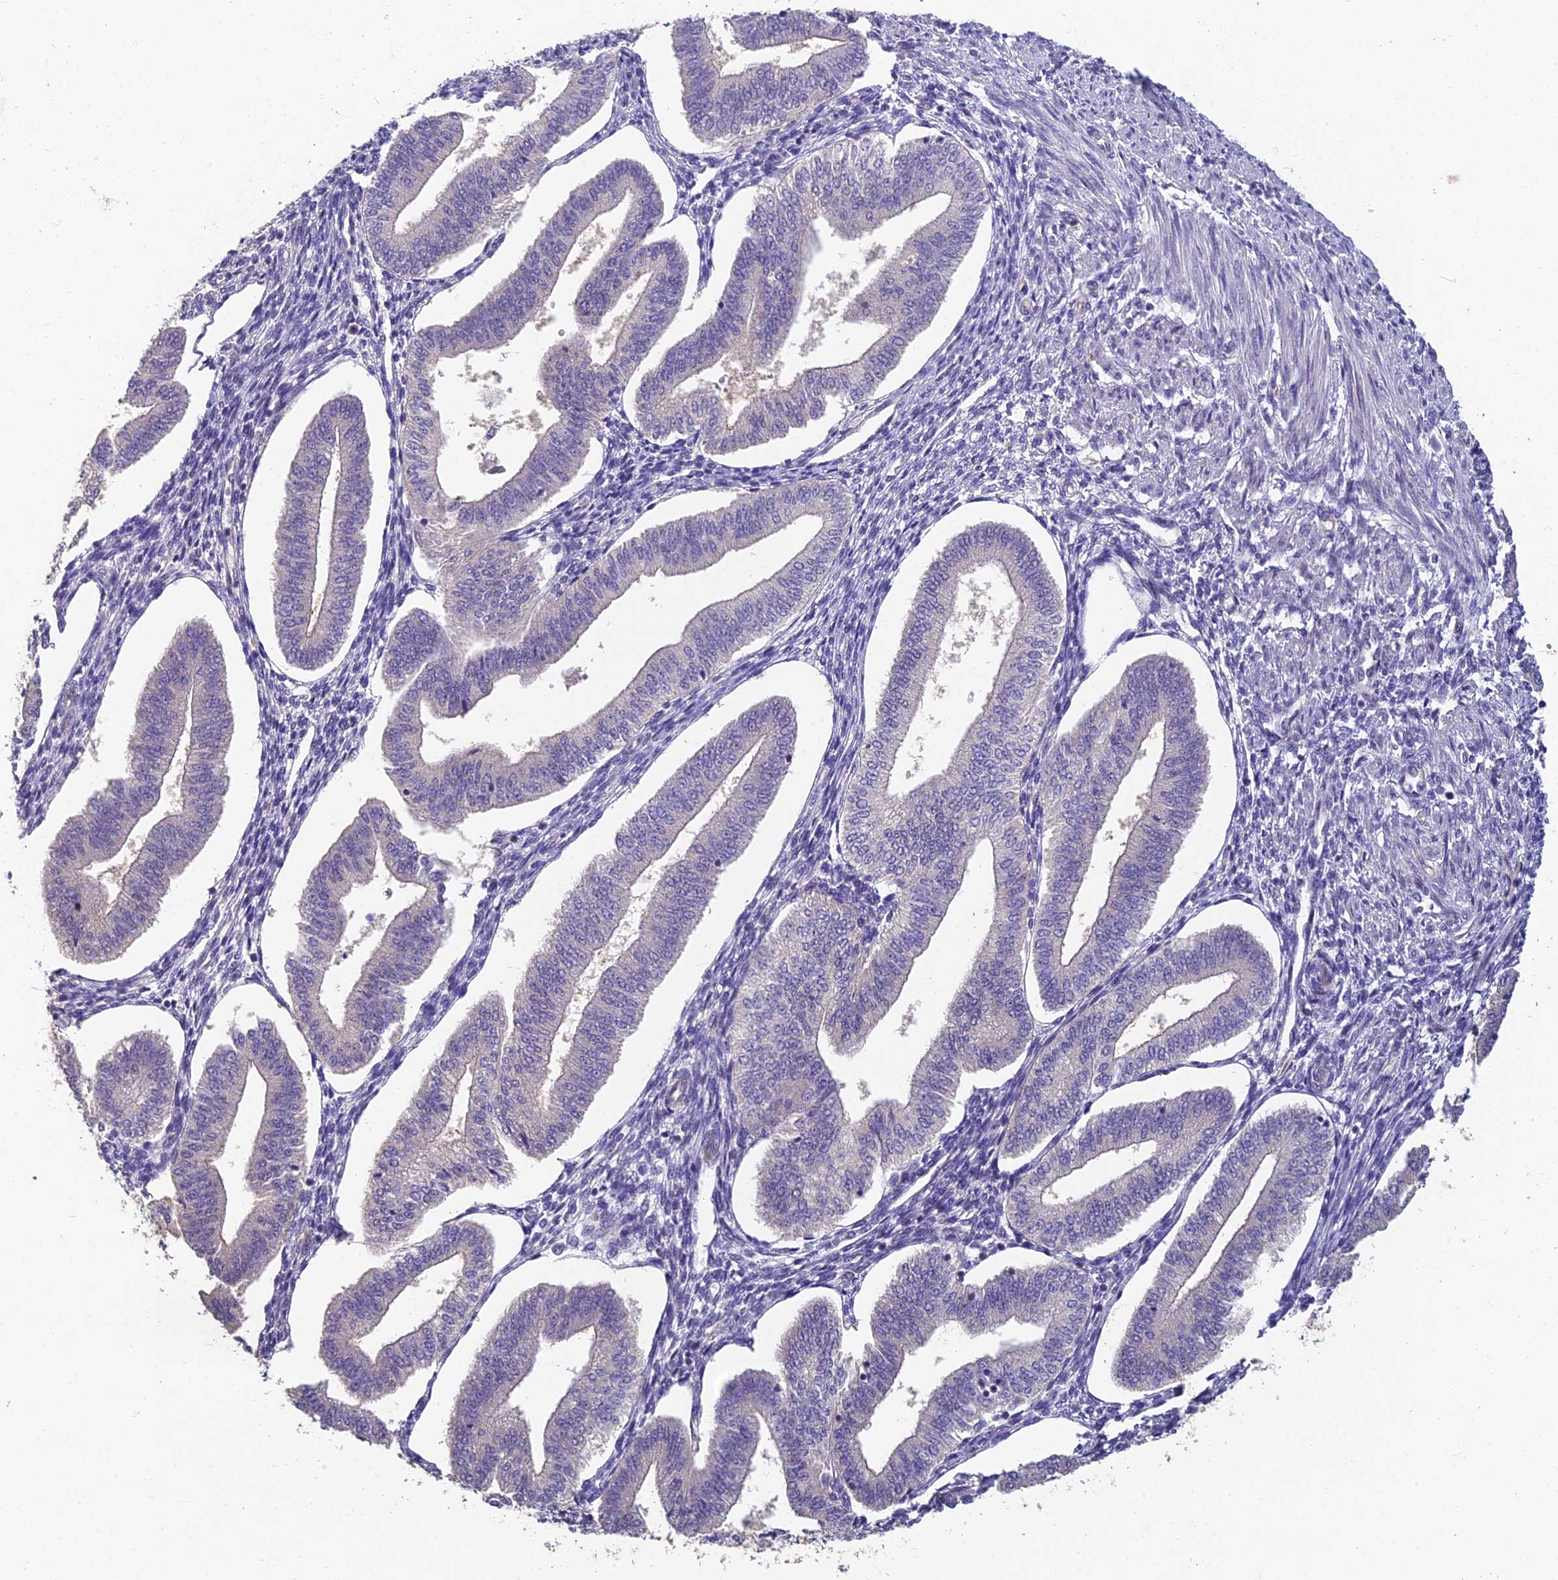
{"staining": {"intensity": "negative", "quantity": "none", "location": "none"}, "tissue": "endometrium", "cell_type": "Cells in endometrial stroma", "image_type": "normal", "snomed": [{"axis": "morphology", "description": "Normal tissue, NOS"}, {"axis": "topography", "description": "Endometrium"}], "caption": "Endometrium stained for a protein using immunohistochemistry displays no expression cells in endometrial stroma.", "gene": "ADAMTS13", "patient": {"sex": "female", "age": 34}}